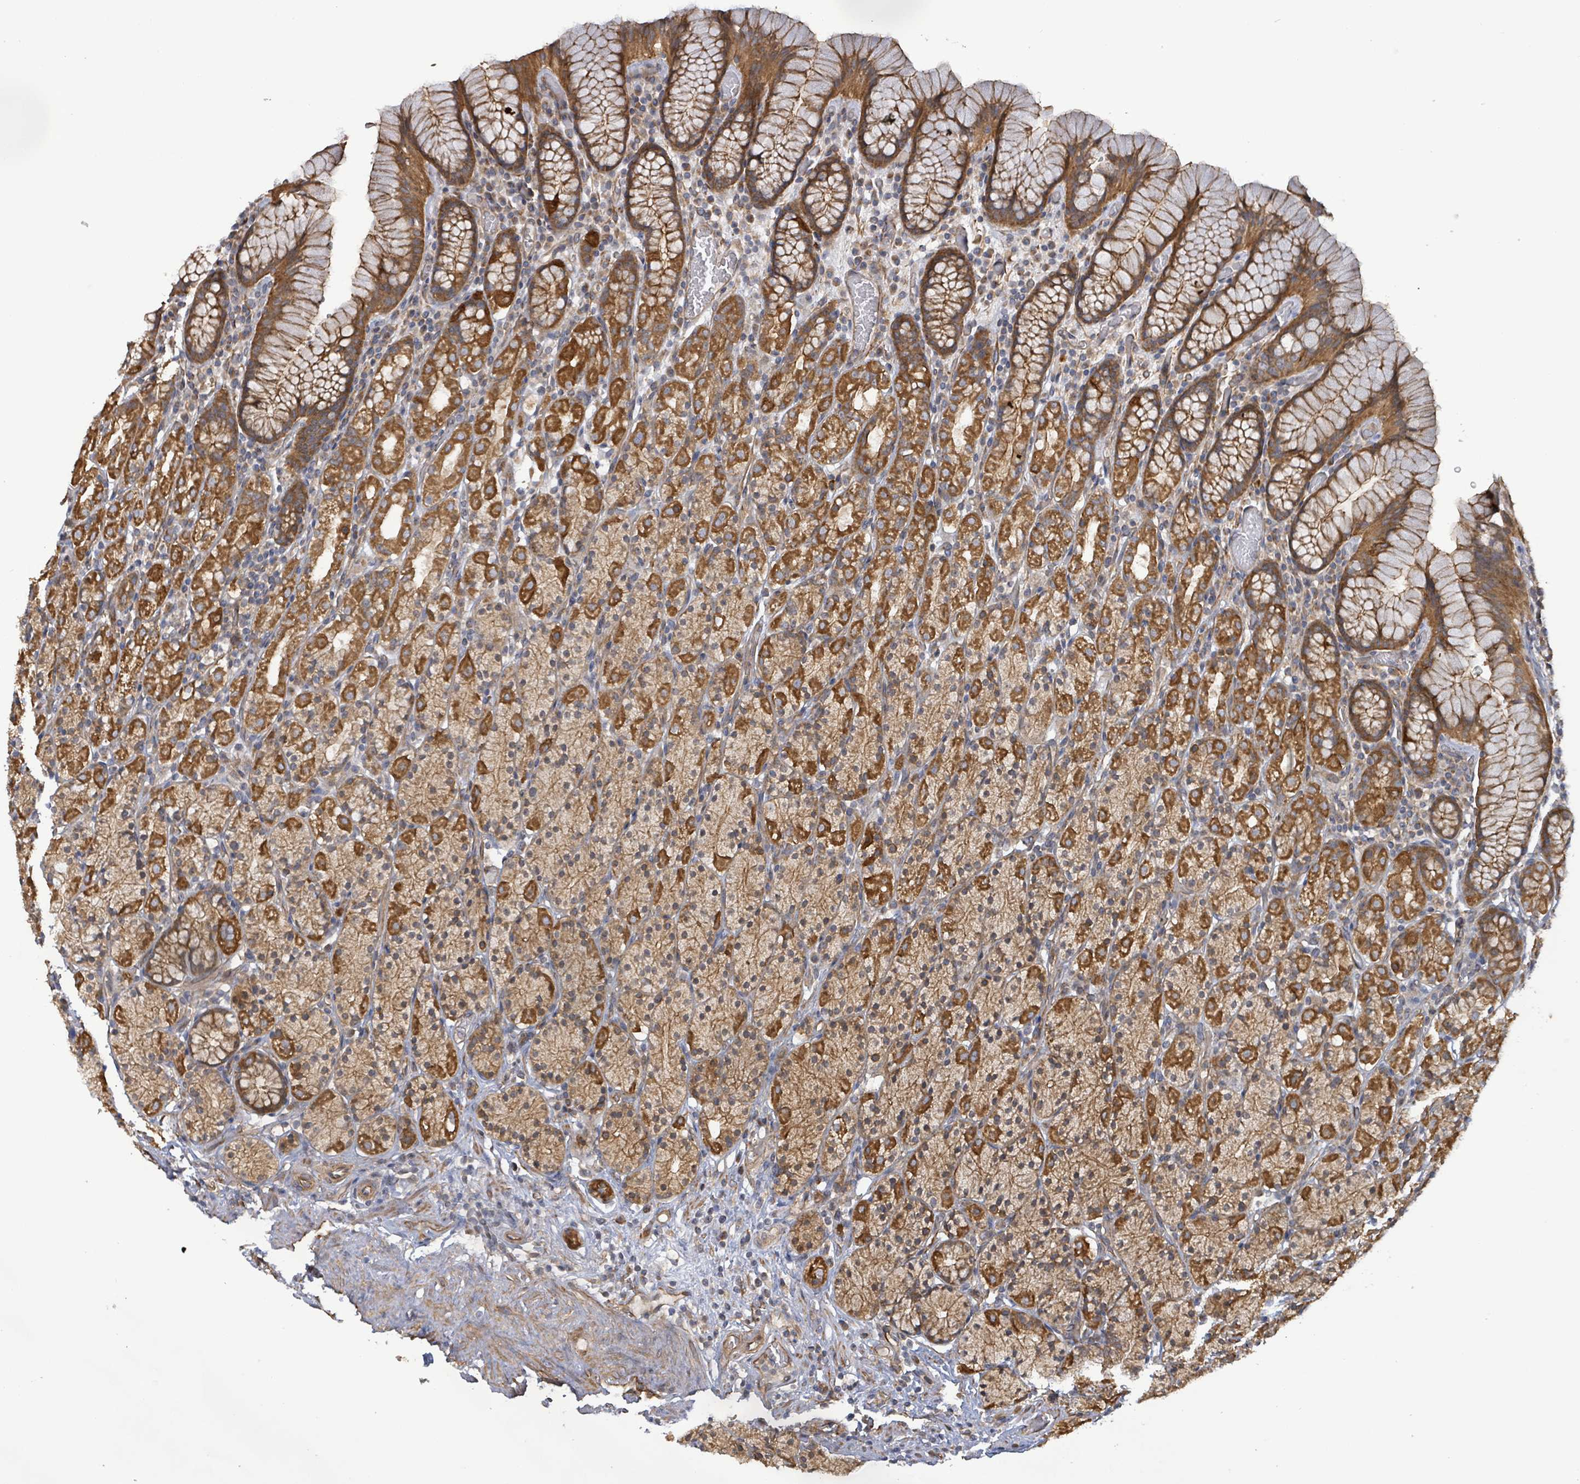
{"staining": {"intensity": "strong", "quantity": ">75%", "location": "cytoplasmic/membranous"}, "tissue": "stomach", "cell_type": "Glandular cells", "image_type": "normal", "snomed": [{"axis": "morphology", "description": "Normal tissue, NOS"}, {"axis": "topography", "description": "Stomach, upper"}, {"axis": "topography", "description": "Stomach"}], "caption": "Benign stomach exhibits strong cytoplasmic/membranous positivity in about >75% of glandular cells.", "gene": "KBTBD11", "patient": {"sex": "male", "age": 62}}